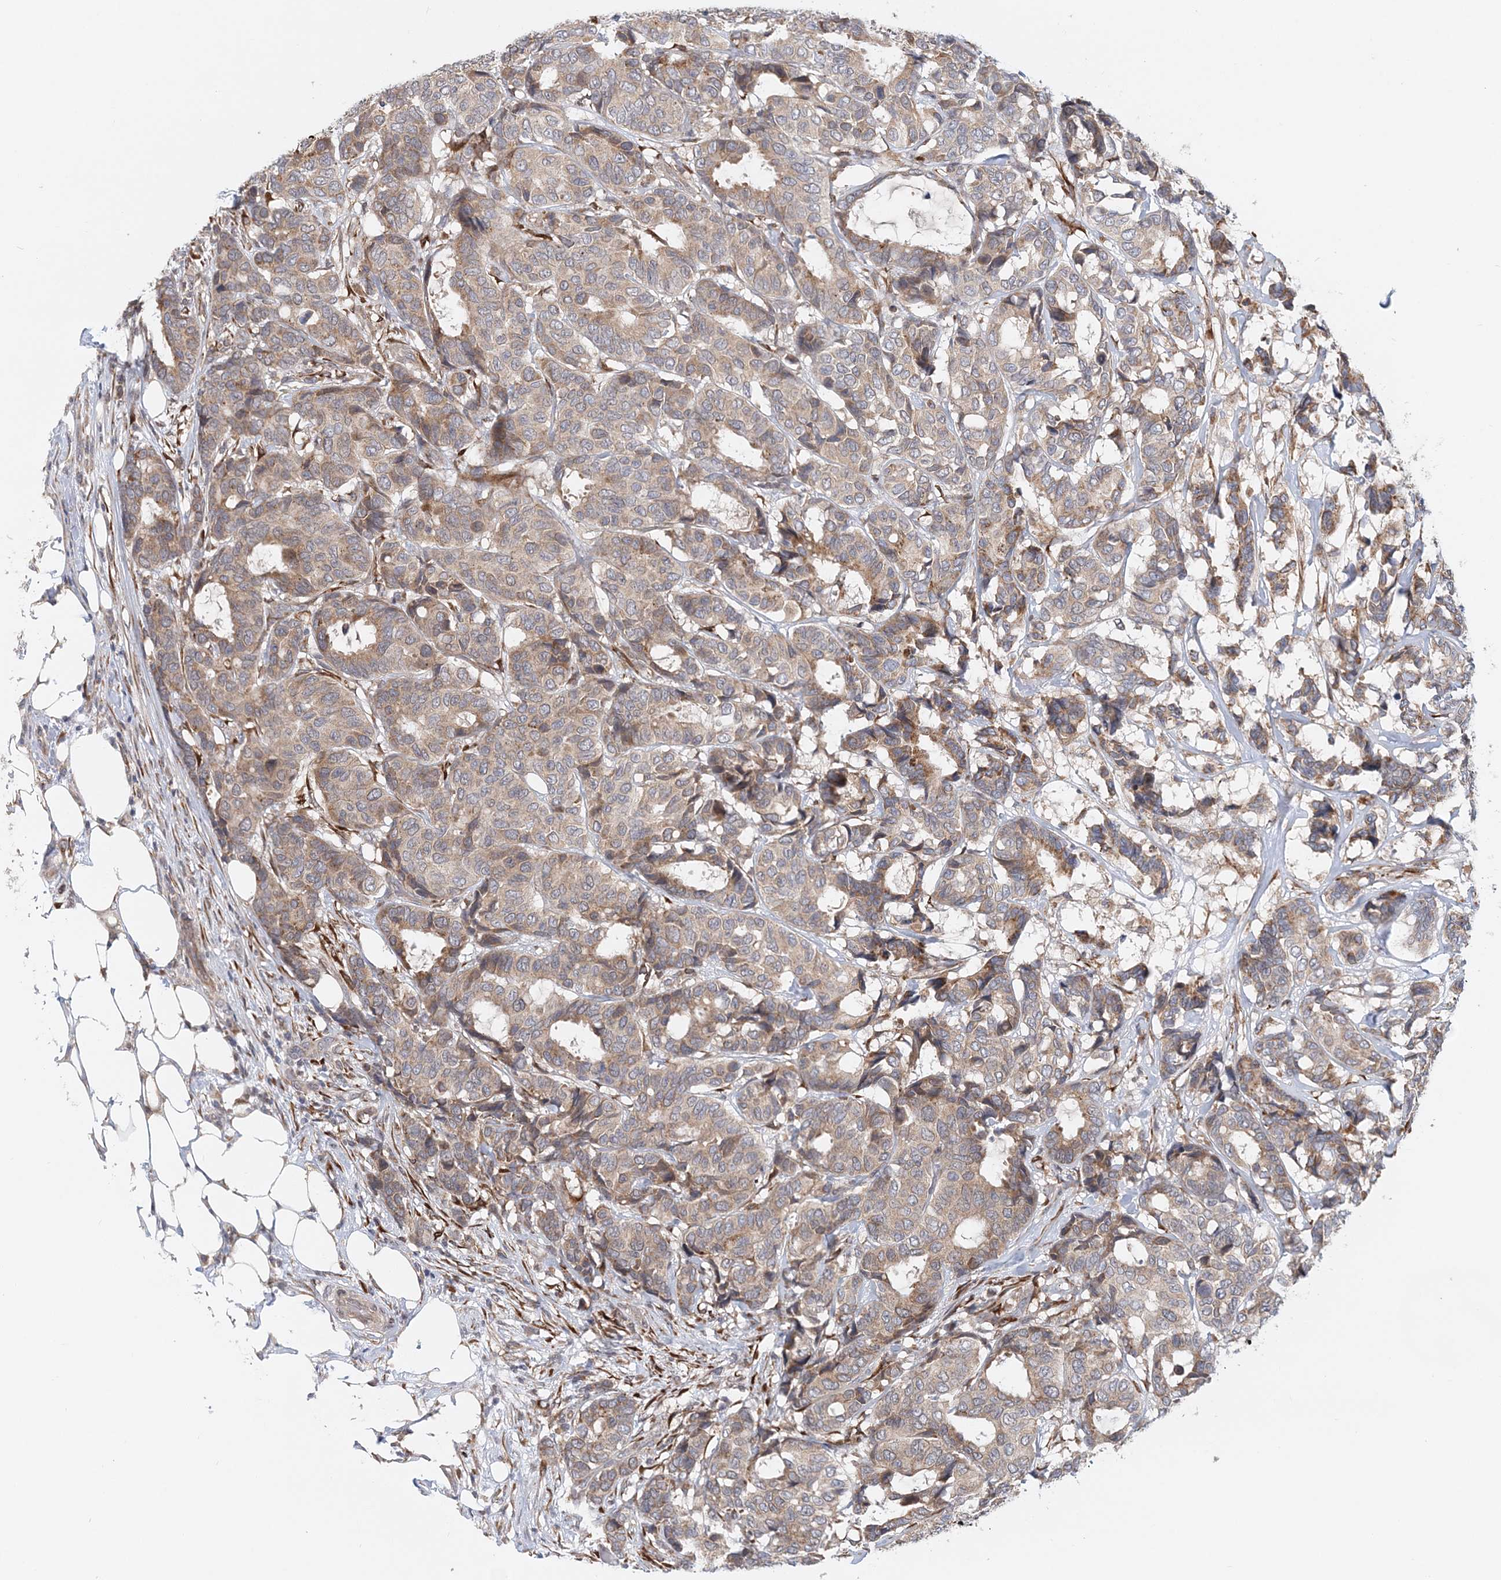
{"staining": {"intensity": "moderate", "quantity": ">75%", "location": "cytoplasmic/membranous"}, "tissue": "breast cancer", "cell_type": "Tumor cells", "image_type": "cancer", "snomed": [{"axis": "morphology", "description": "Duct carcinoma"}, {"axis": "topography", "description": "Breast"}], "caption": "Human infiltrating ductal carcinoma (breast) stained with a protein marker displays moderate staining in tumor cells.", "gene": "PCYOX1L", "patient": {"sex": "female", "age": 87}}